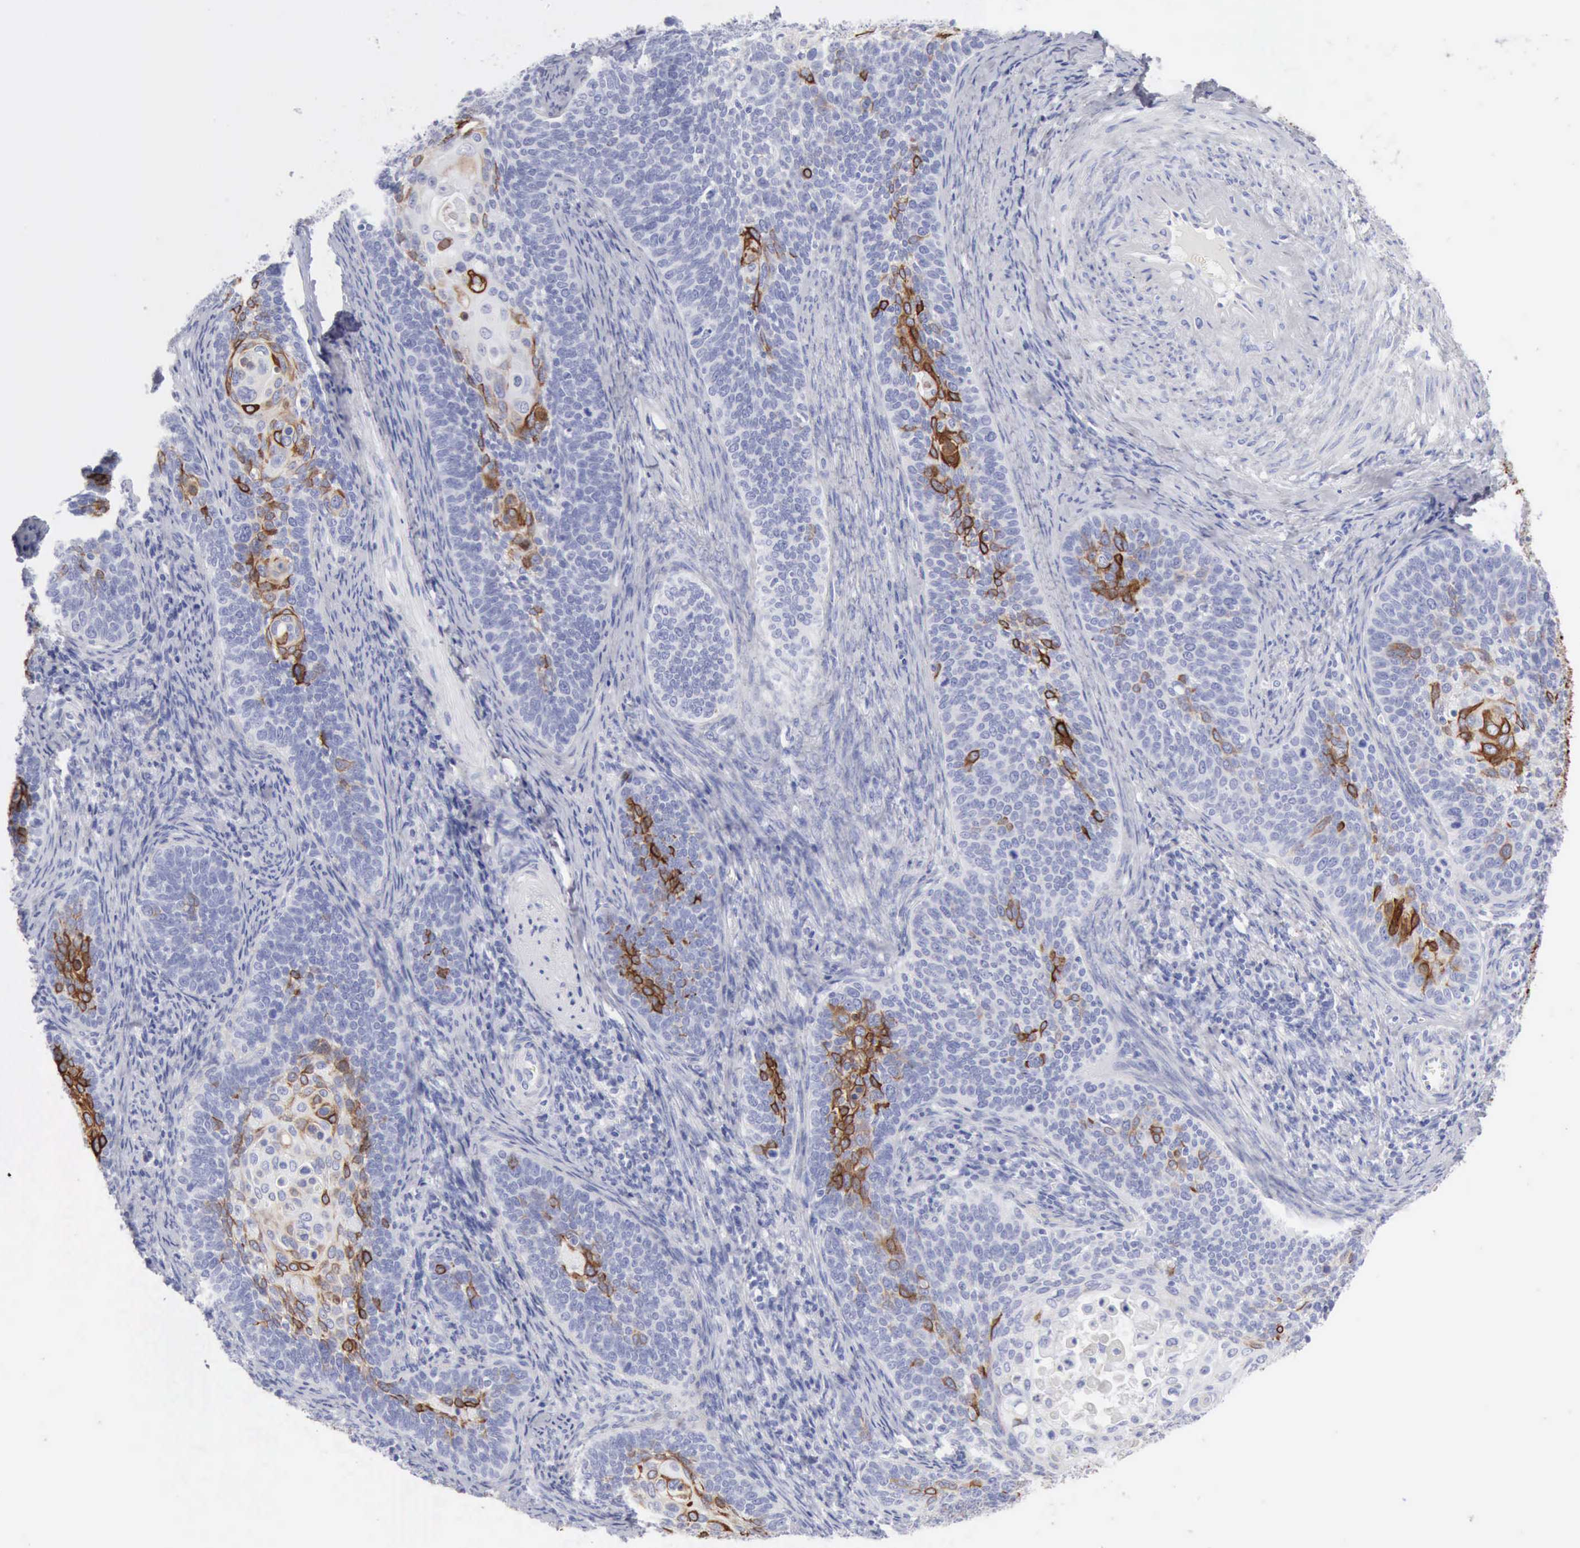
{"staining": {"intensity": "moderate", "quantity": "<25%", "location": "cytoplasmic/membranous"}, "tissue": "cervical cancer", "cell_type": "Tumor cells", "image_type": "cancer", "snomed": [{"axis": "morphology", "description": "Squamous cell carcinoma, NOS"}, {"axis": "topography", "description": "Cervix"}], "caption": "IHC of cervical squamous cell carcinoma reveals low levels of moderate cytoplasmic/membranous expression in about <25% of tumor cells.", "gene": "KRT10", "patient": {"sex": "female", "age": 33}}